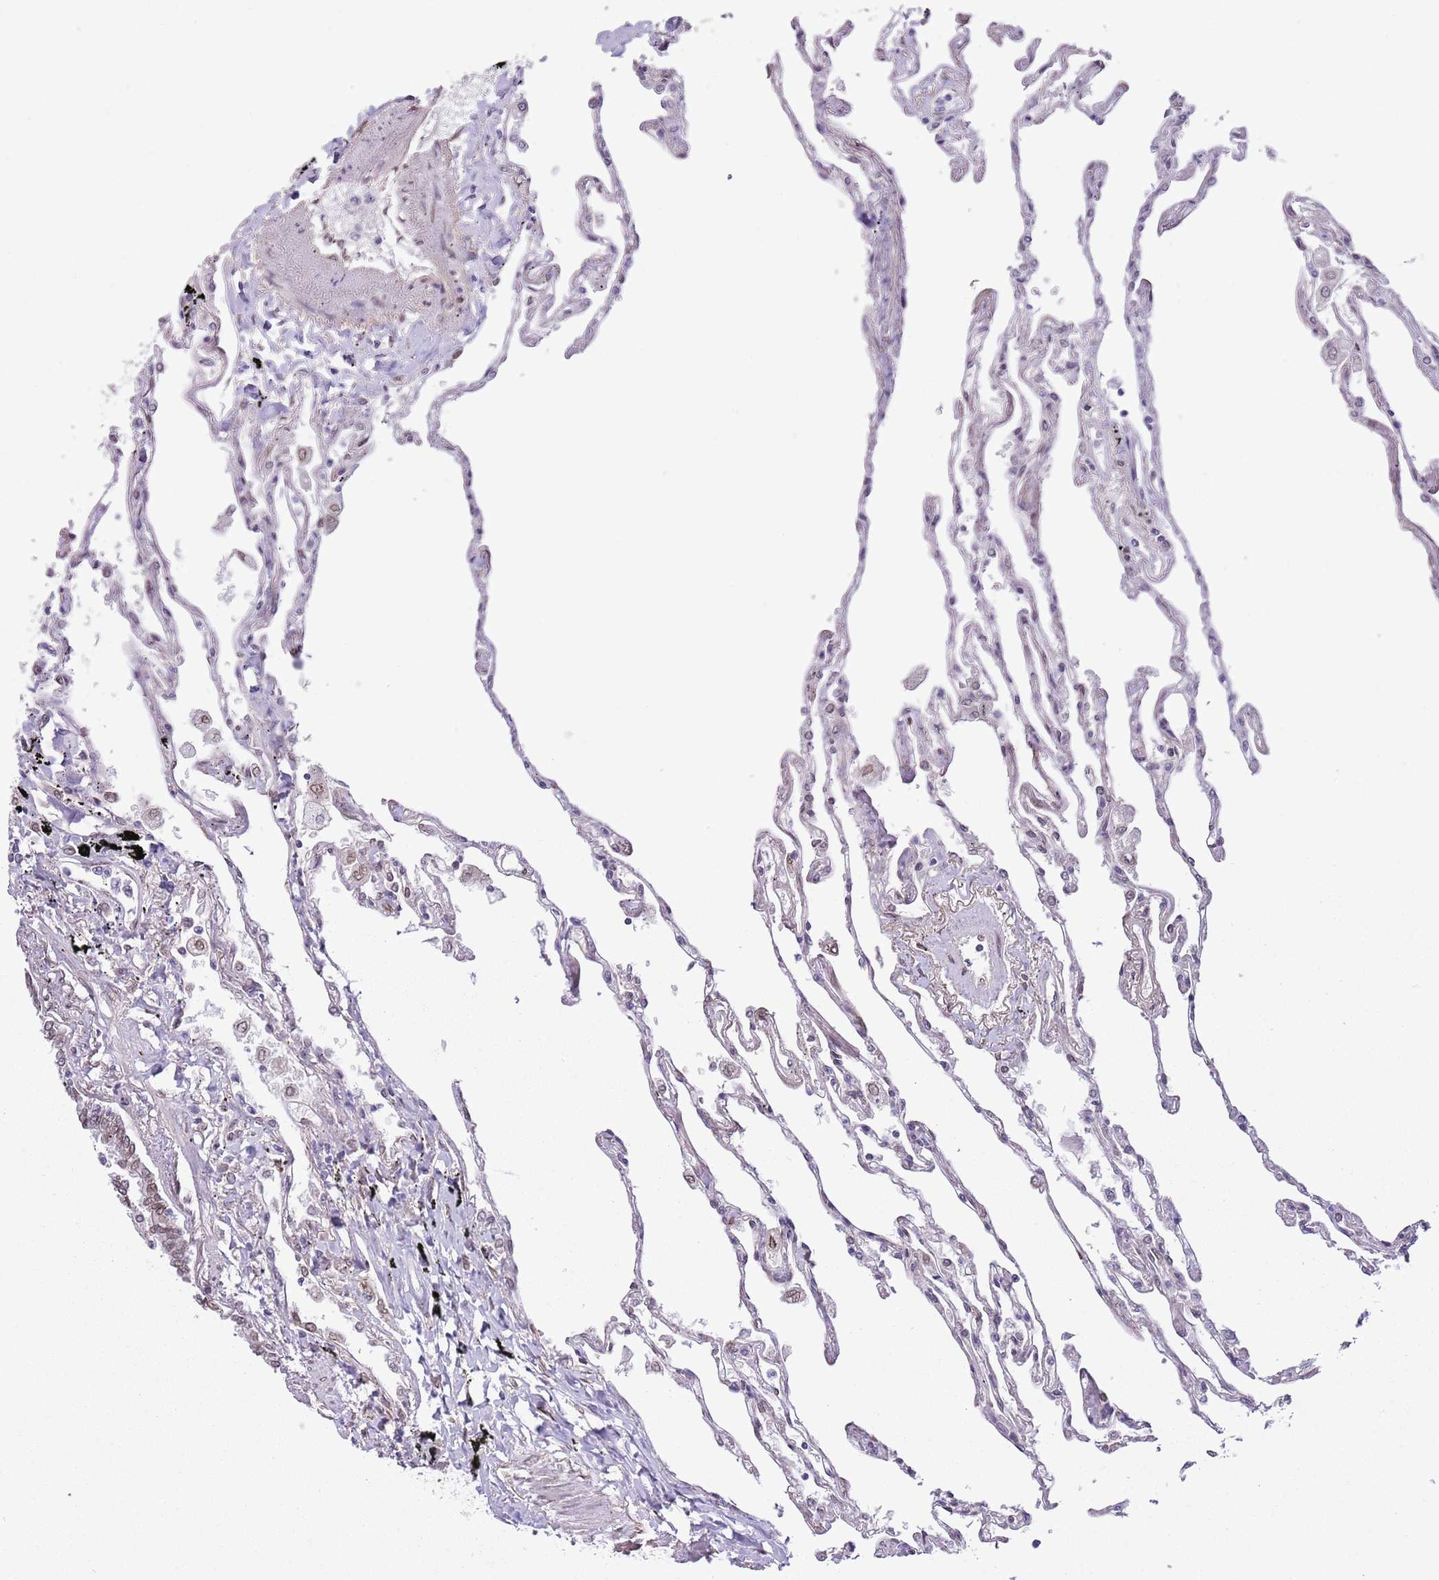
{"staining": {"intensity": "moderate", "quantity": "25%-75%", "location": "nuclear"}, "tissue": "lung", "cell_type": "Alveolar cells", "image_type": "normal", "snomed": [{"axis": "morphology", "description": "Normal tissue, NOS"}, {"axis": "topography", "description": "Lung"}], "caption": "Immunohistochemistry micrograph of normal lung: human lung stained using immunohistochemistry (IHC) exhibits medium levels of moderate protein expression localized specifically in the nuclear of alveolar cells, appearing as a nuclear brown color.", "gene": "ZGLP1", "patient": {"sex": "female", "age": 67}}